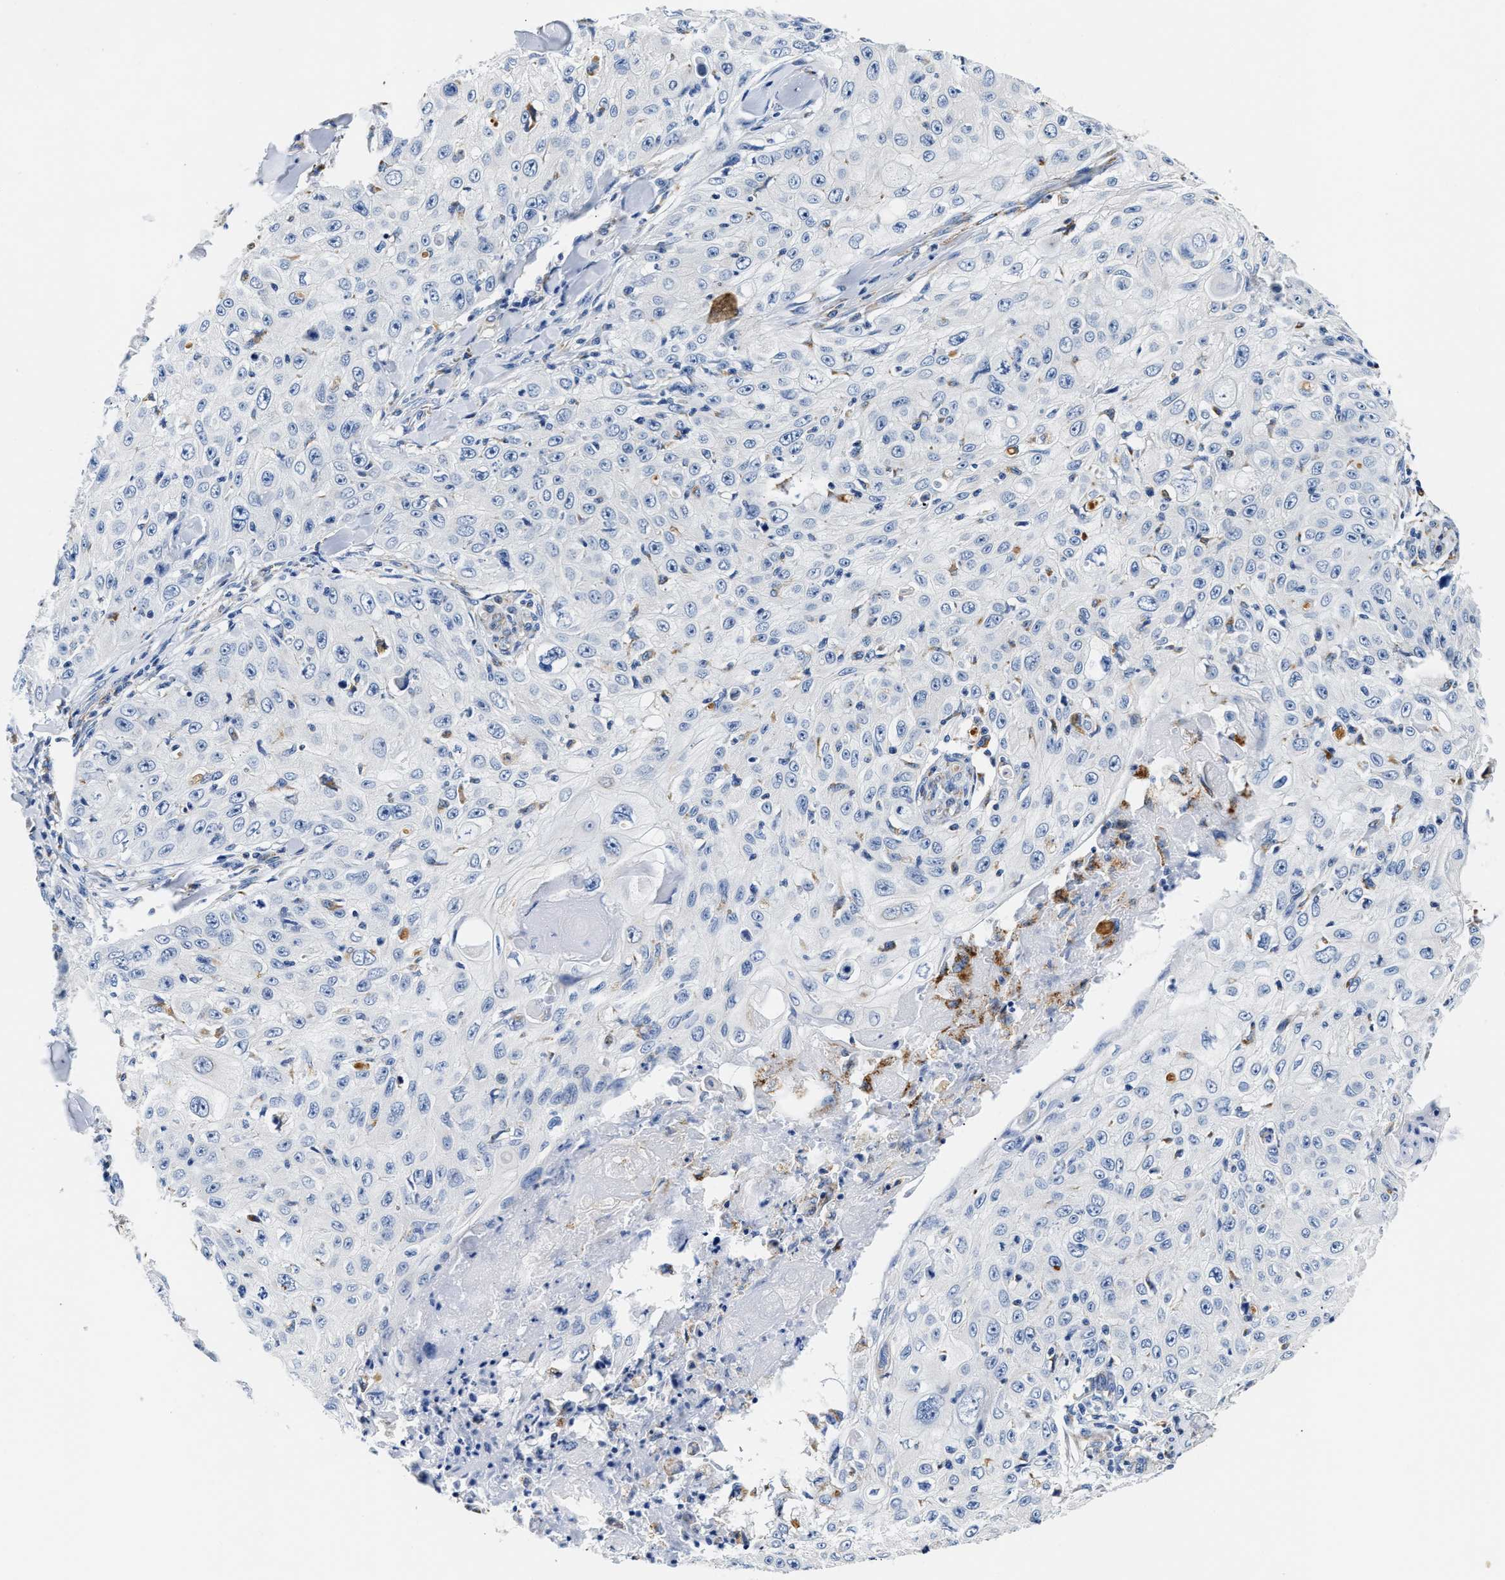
{"staining": {"intensity": "negative", "quantity": "none", "location": "none"}, "tissue": "skin cancer", "cell_type": "Tumor cells", "image_type": "cancer", "snomed": [{"axis": "morphology", "description": "Squamous cell carcinoma, NOS"}, {"axis": "topography", "description": "Skin"}], "caption": "High power microscopy photomicrograph of an immunohistochemistry image of skin cancer, revealing no significant expression in tumor cells.", "gene": "ACADVL", "patient": {"sex": "male", "age": 86}}